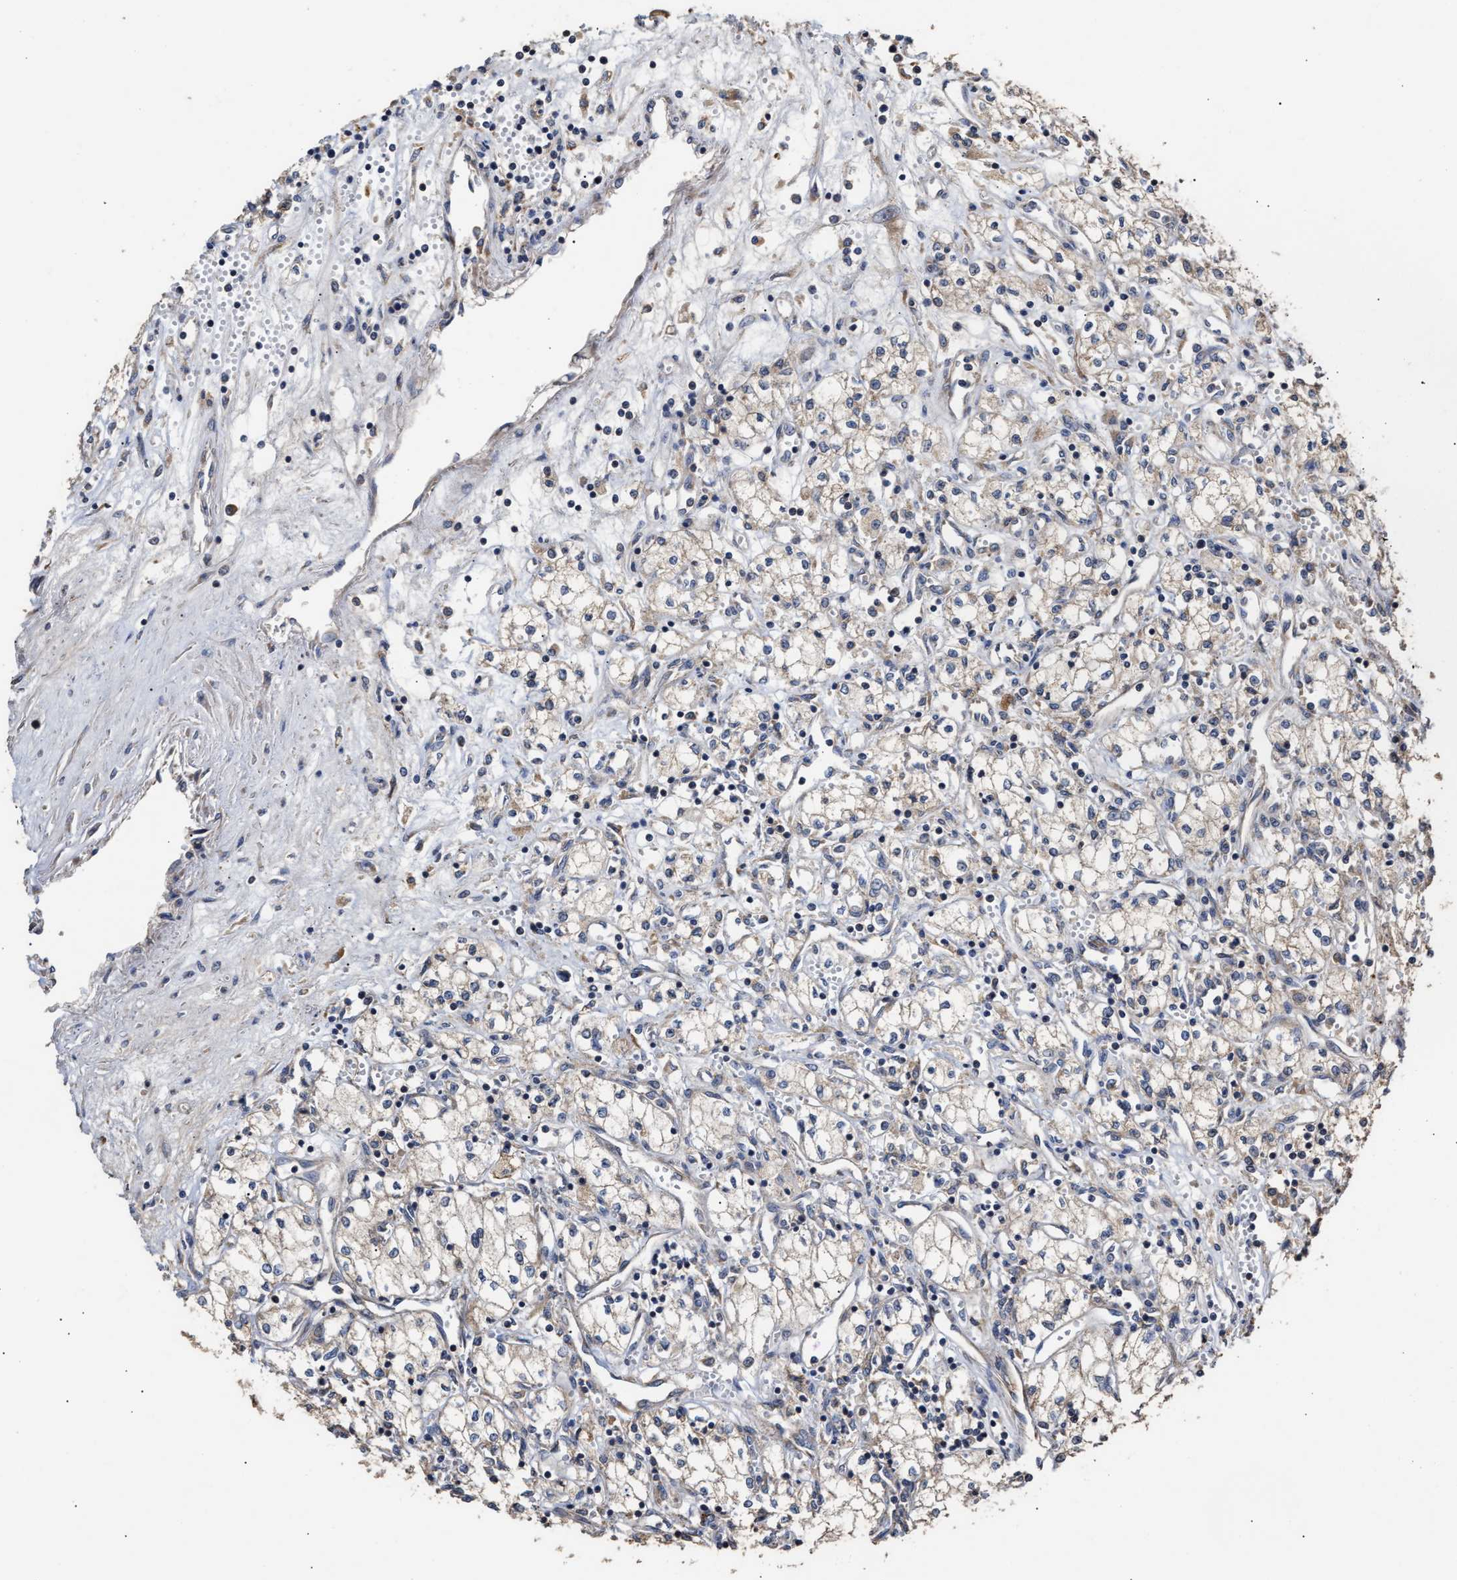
{"staining": {"intensity": "weak", "quantity": "<25%", "location": "cytoplasmic/membranous"}, "tissue": "renal cancer", "cell_type": "Tumor cells", "image_type": "cancer", "snomed": [{"axis": "morphology", "description": "Adenocarcinoma, NOS"}, {"axis": "topography", "description": "Kidney"}], "caption": "The photomicrograph exhibits no significant positivity in tumor cells of adenocarcinoma (renal).", "gene": "GOSR1", "patient": {"sex": "male", "age": 59}}